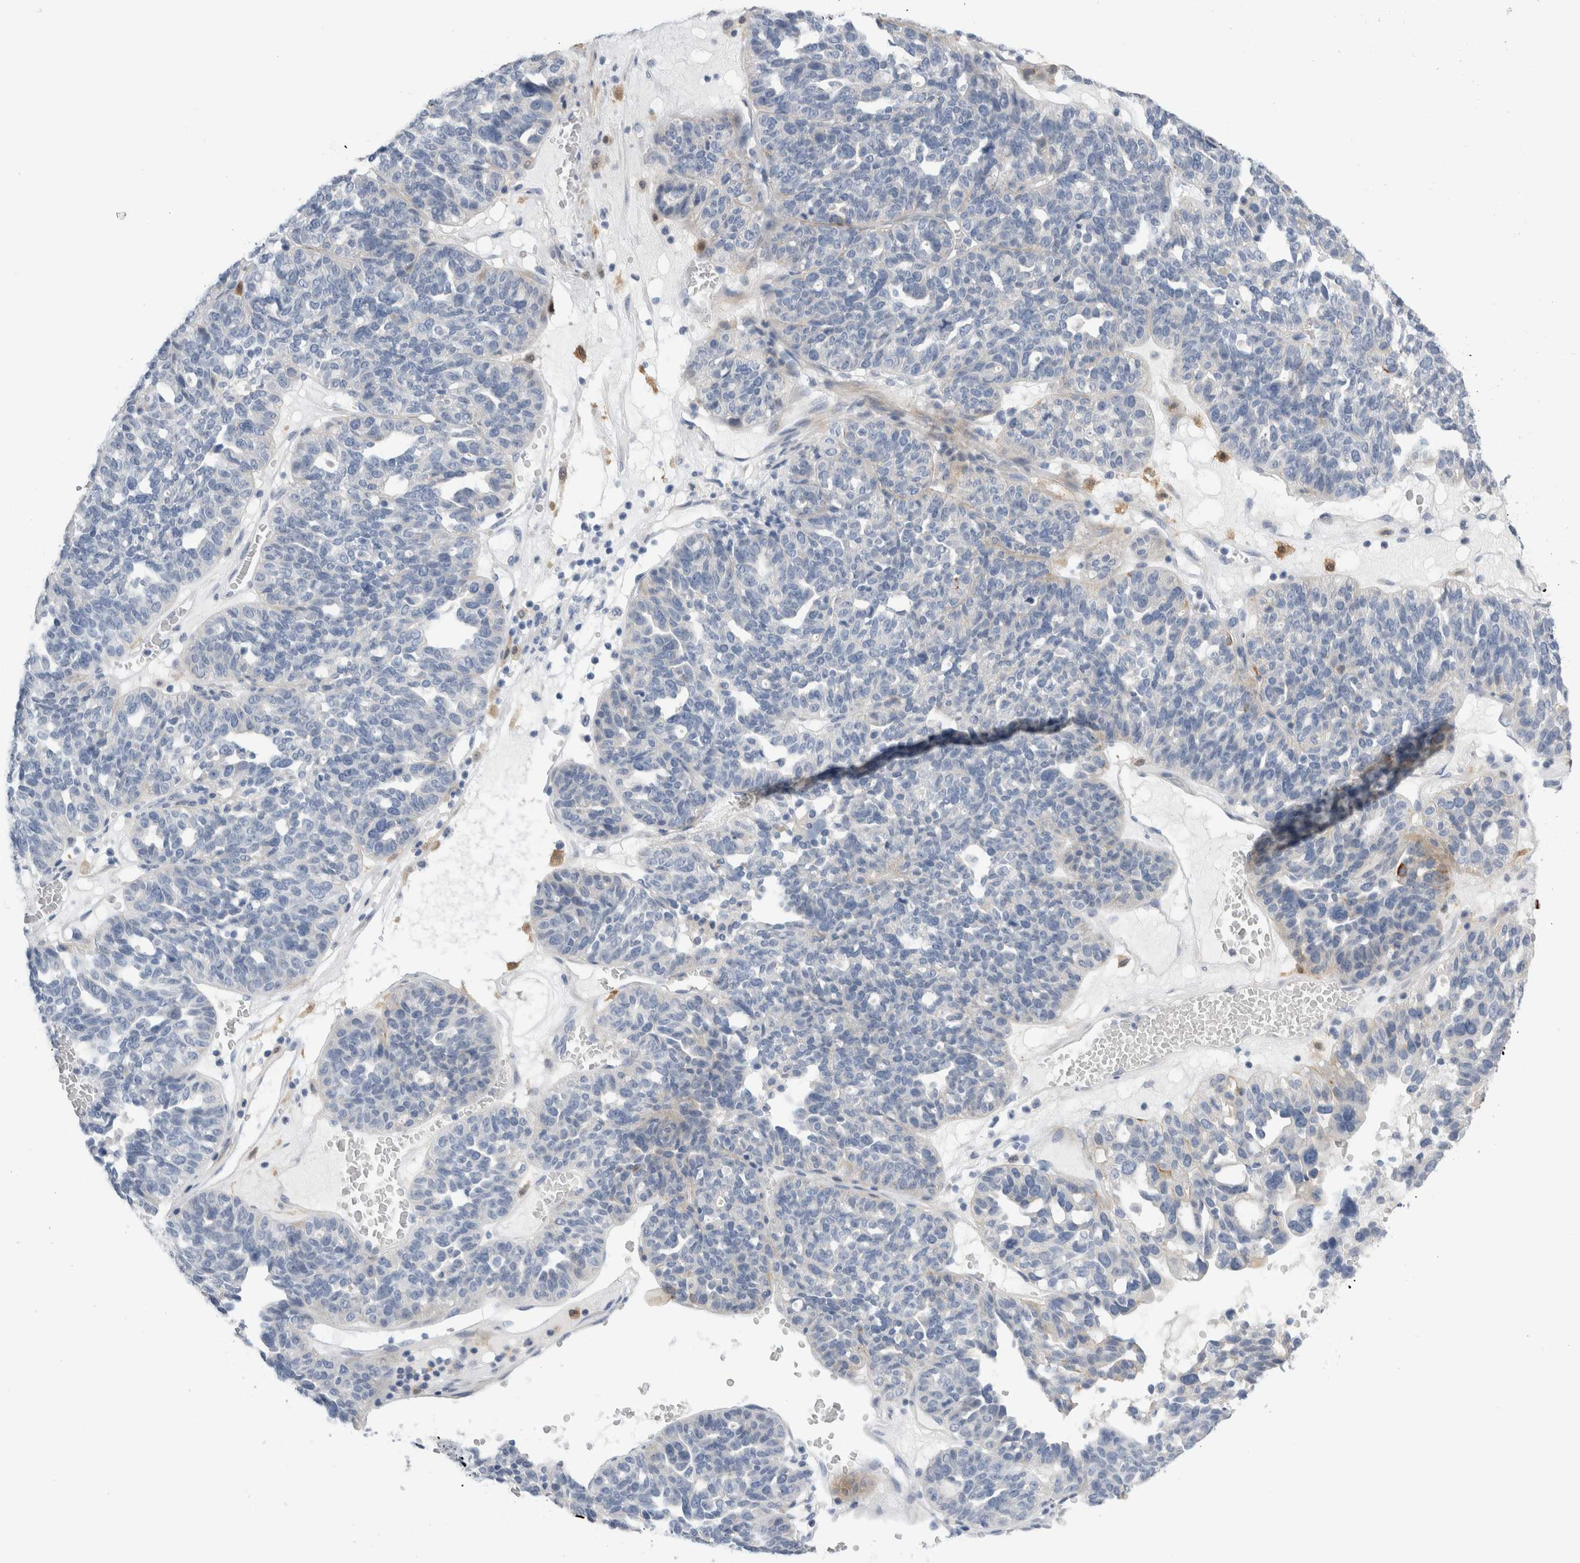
{"staining": {"intensity": "negative", "quantity": "none", "location": "none"}, "tissue": "ovarian cancer", "cell_type": "Tumor cells", "image_type": "cancer", "snomed": [{"axis": "morphology", "description": "Cystadenocarcinoma, serous, NOS"}, {"axis": "topography", "description": "Ovary"}], "caption": "High power microscopy histopathology image of an immunohistochemistry photomicrograph of serous cystadenocarcinoma (ovarian), revealing no significant expression in tumor cells. The staining is performed using DAB brown chromogen with nuclei counter-stained in using hematoxylin.", "gene": "SLC20A2", "patient": {"sex": "female", "age": 59}}